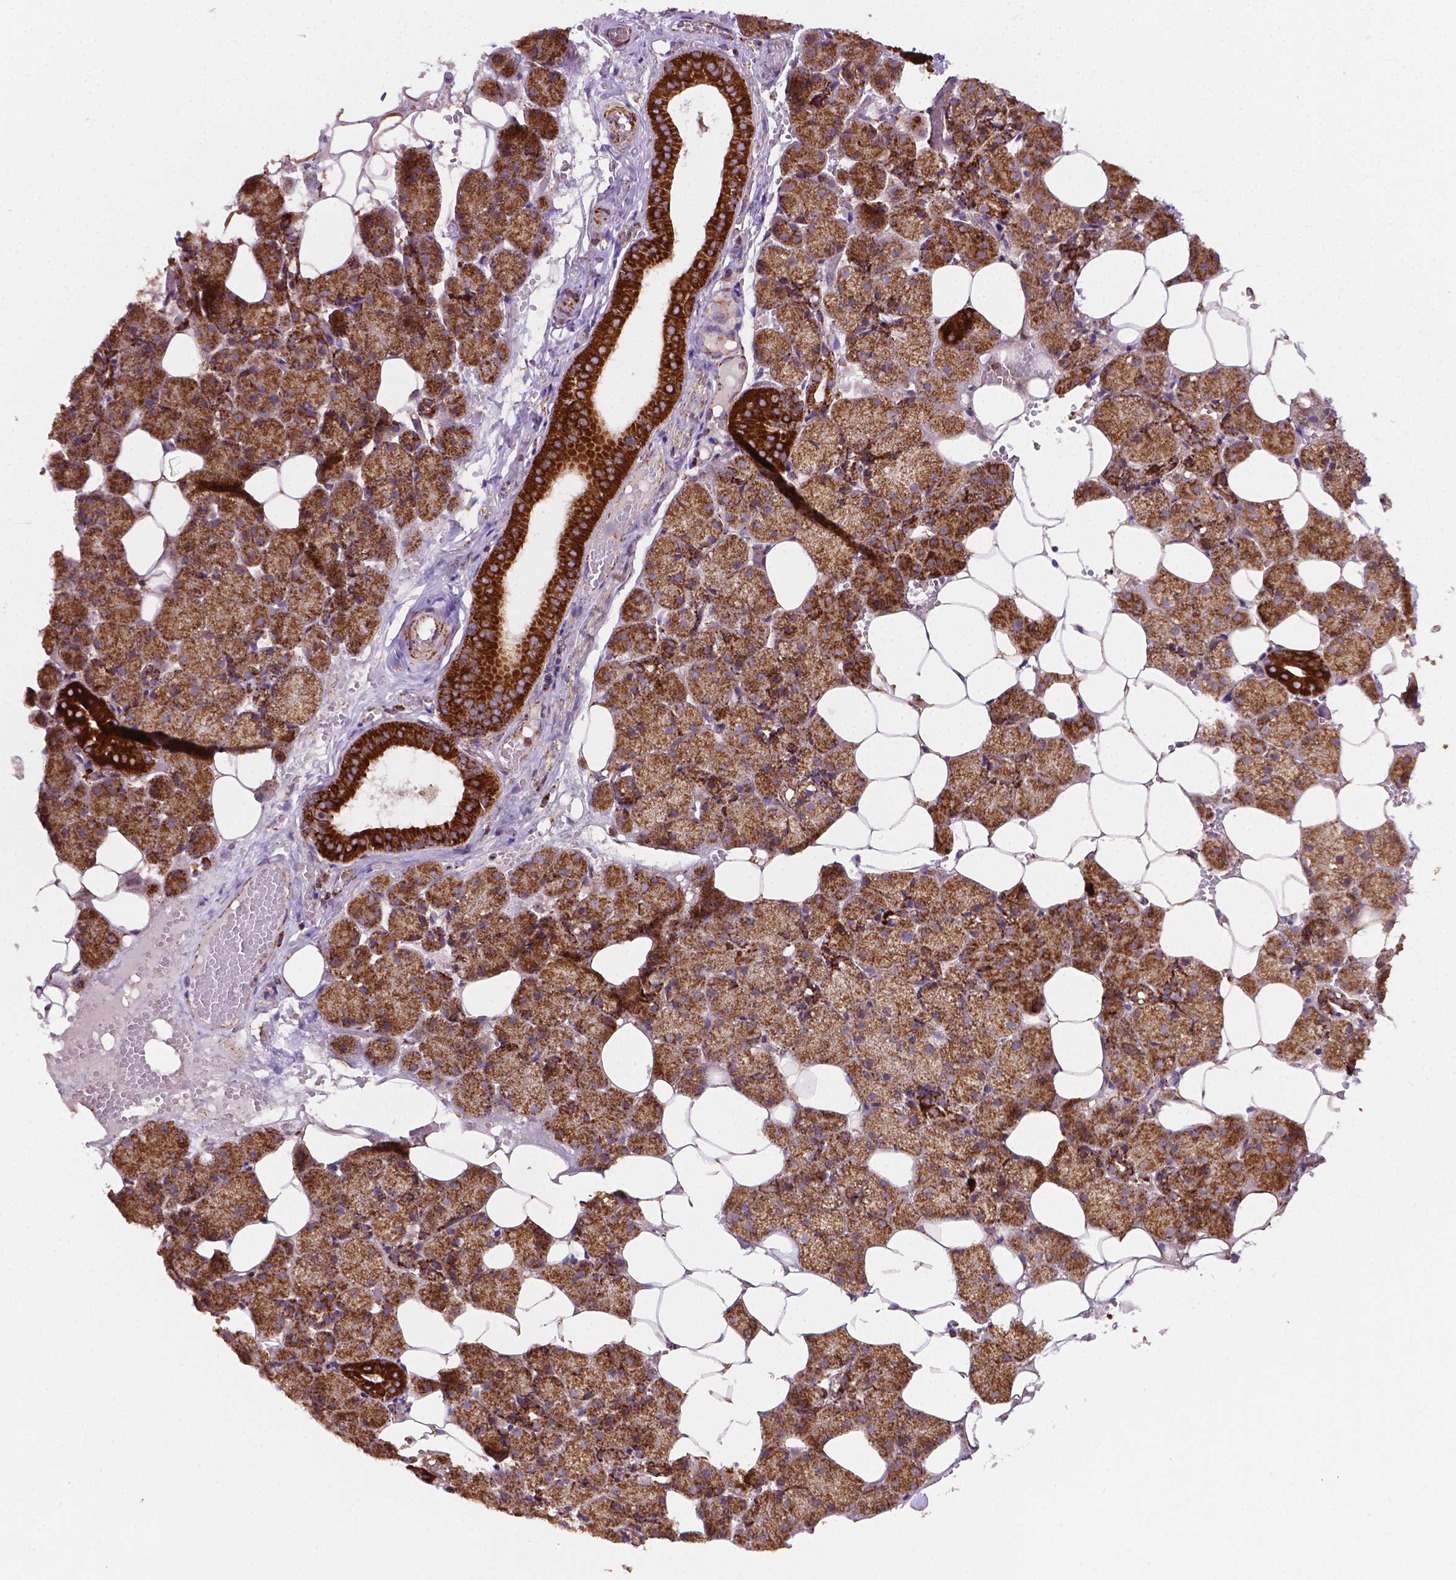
{"staining": {"intensity": "strong", "quantity": ">75%", "location": "cytoplasmic/membranous"}, "tissue": "salivary gland", "cell_type": "Glandular cells", "image_type": "normal", "snomed": [{"axis": "morphology", "description": "Normal tissue, NOS"}, {"axis": "topography", "description": "Salivary gland"}], "caption": "Protein staining of benign salivary gland displays strong cytoplasmic/membranous positivity in about >75% of glandular cells.", "gene": "ILVBL", "patient": {"sex": "male", "age": 38}}